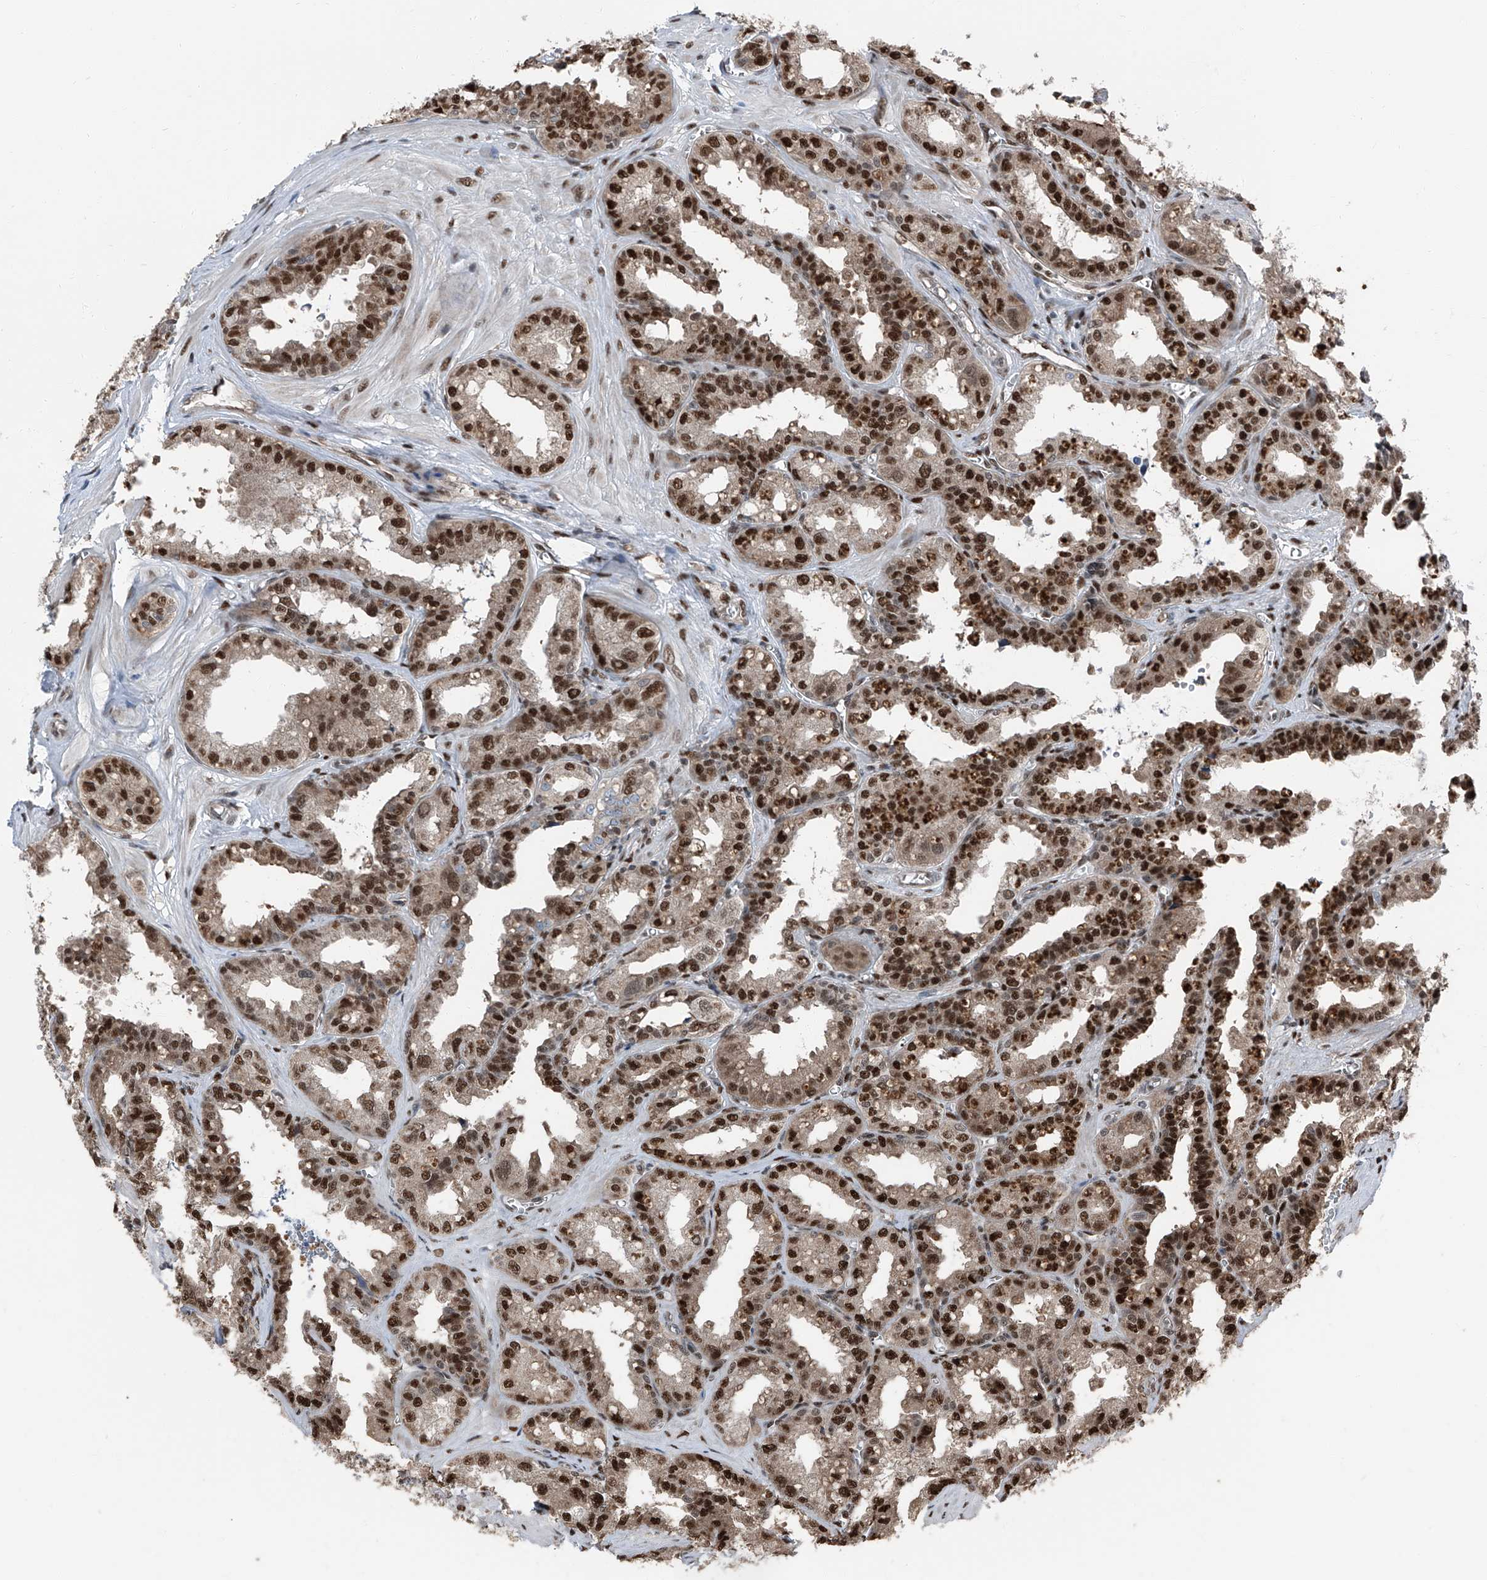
{"staining": {"intensity": "strong", "quantity": ">75%", "location": "nuclear"}, "tissue": "seminal vesicle", "cell_type": "Glandular cells", "image_type": "normal", "snomed": [{"axis": "morphology", "description": "Normal tissue, NOS"}, {"axis": "topography", "description": "Prostate"}, {"axis": "topography", "description": "Seminal veicle"}], "caption": "This is a micrograph of immunohistochemistry staining of unremarkable seminal vesicle, which shows strong expression in the nuclear of glandular cells.", "gene": "FKBP5", "patient": {"sex": "male", "age": 51}}